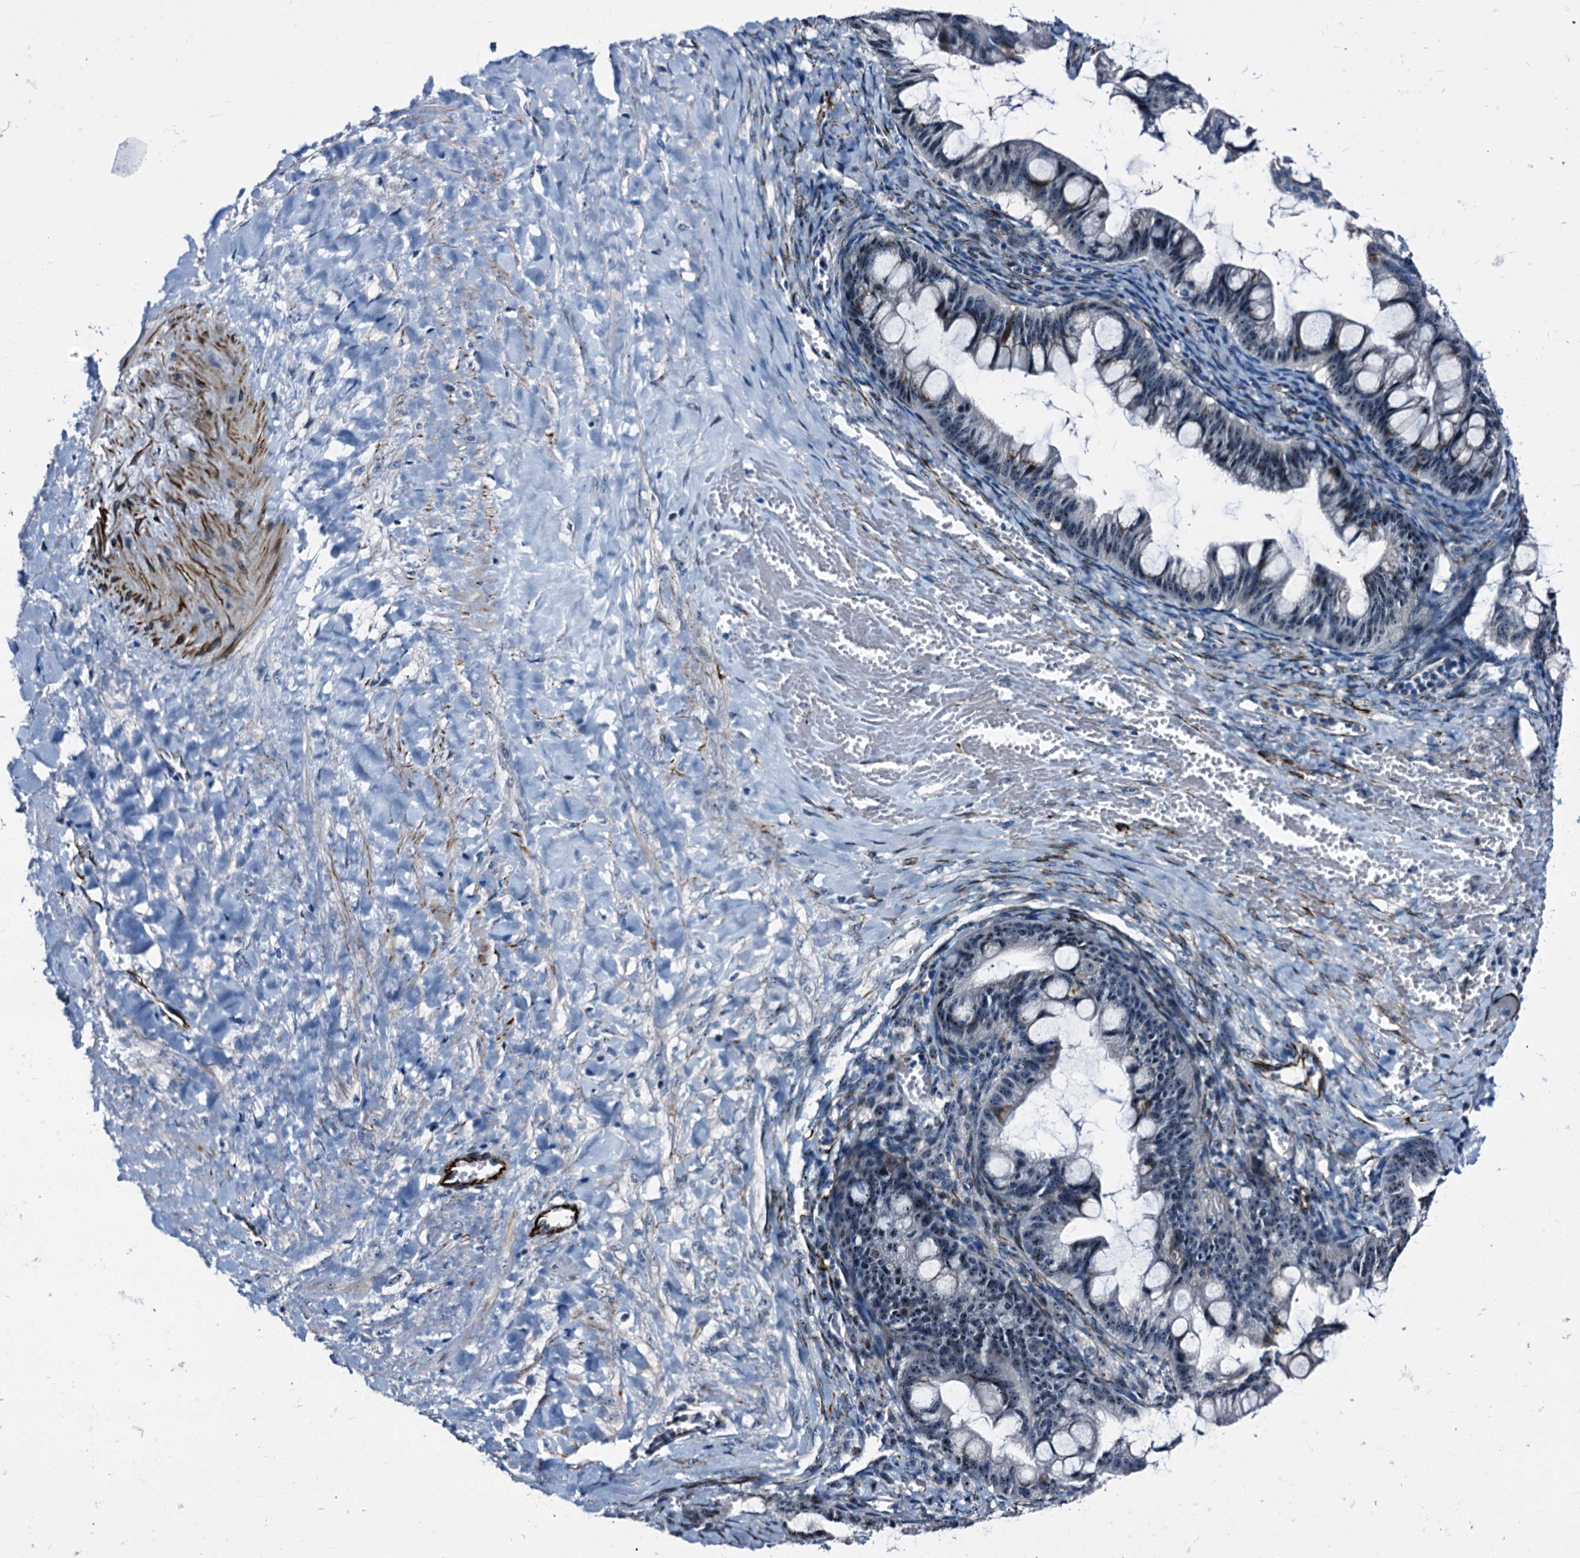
{"staining": {"intensity": "weak", "quantity": "<25%", "location": "nuclear"}, "tissue": "ovarian cancer", "cell_type": "Tumor cells", "image_type": "cancer", "snomed": [{"axis": "morphology", "description": "Cystadenocarcinoma, mucinous, NOS"}, {"axis": "topography", "description": "Ovary"}], "caption": "Ovarian cancer stained for a protein using IHC shows no positivity tumor cells.", "gene": "EMG1", "patient": {"sex": "female", "age": 73}}